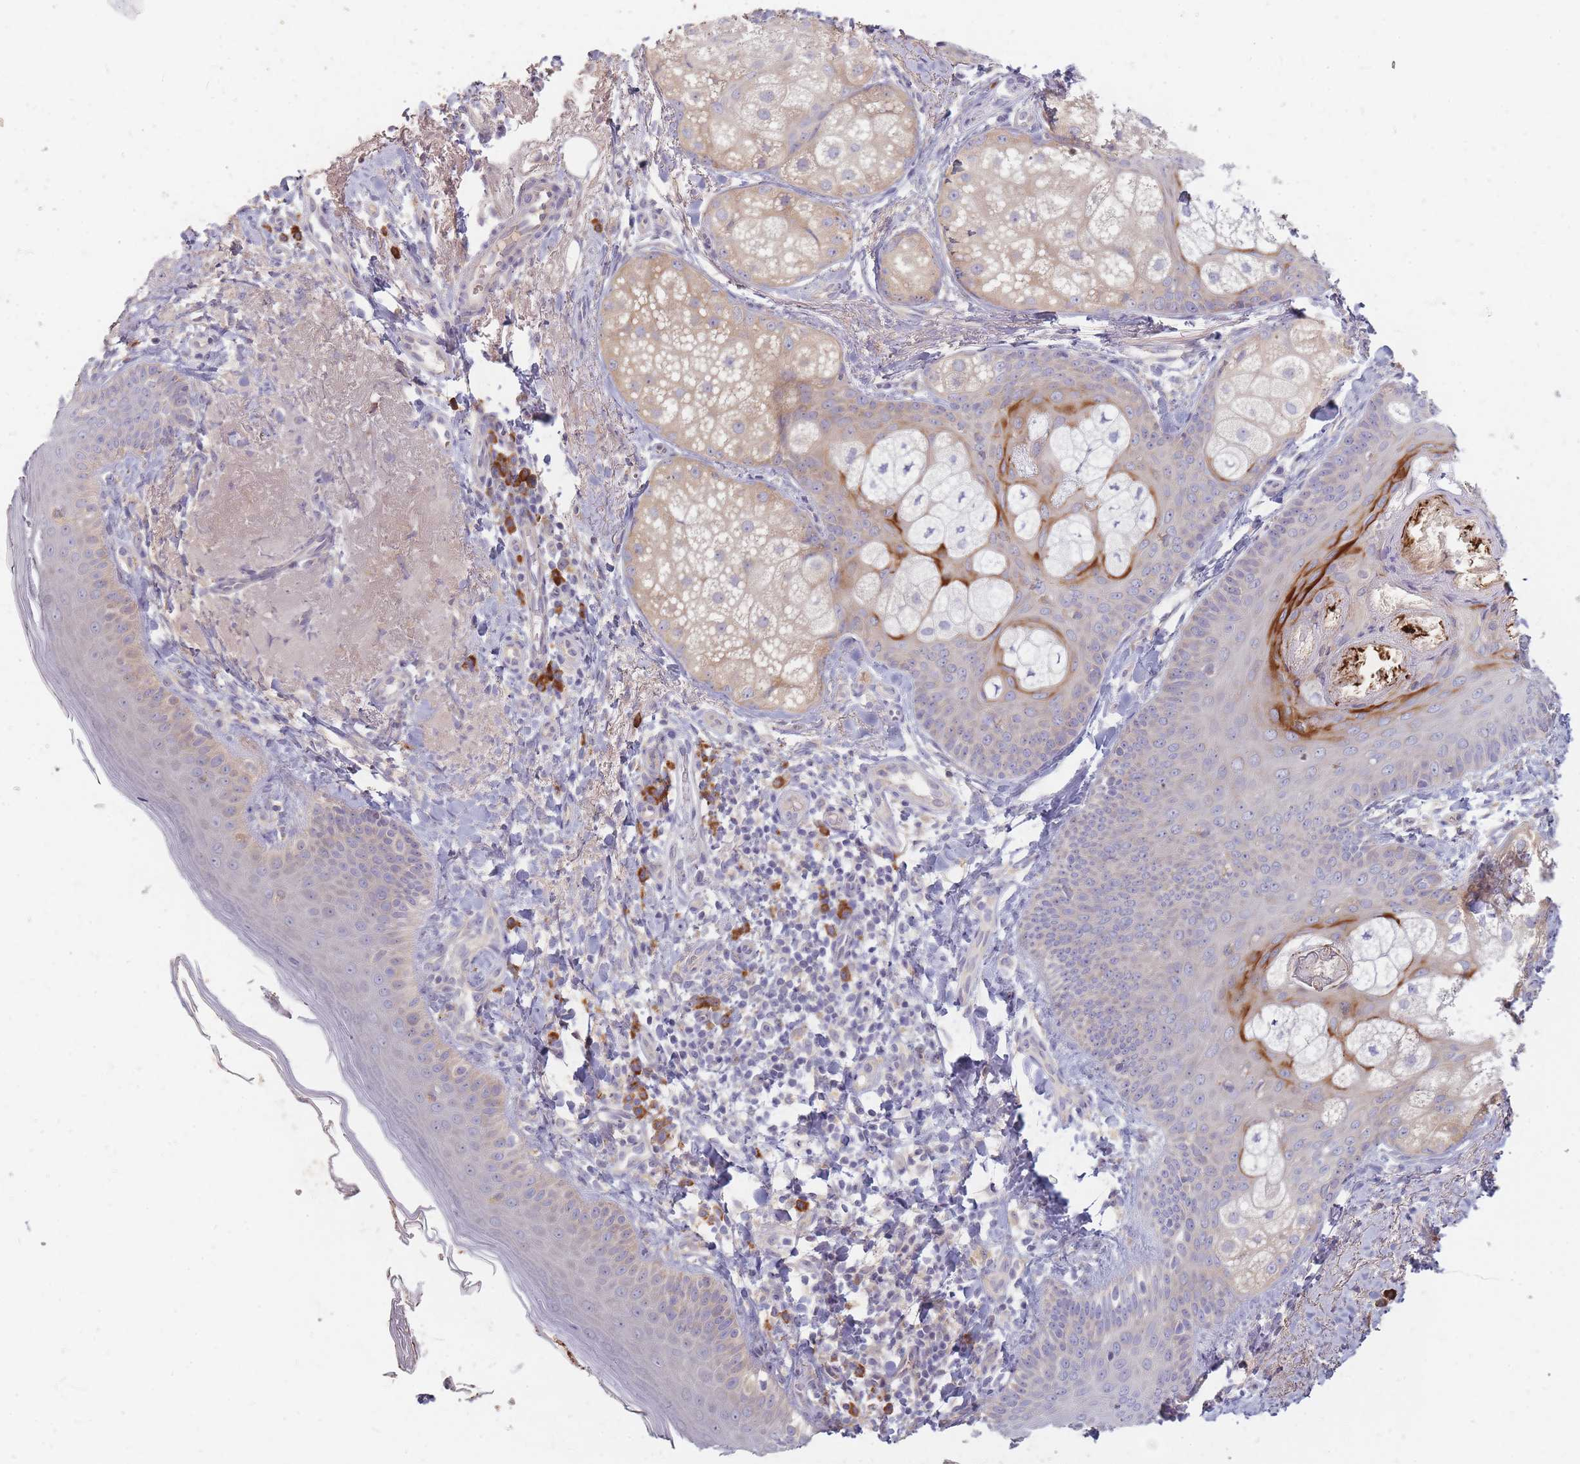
{"staining": {"intensity": "negative", "quantity": "none", "location": "none"}, "tissue": "skin", "cell_type": "Fibroblasts", "image_type": "normal", "snomed": [{"axis": "morphology", "description": "Normal tissue, NOS"}, {"axis": "topography", "description": "Skin"}], "caption": "A photomicrograph of skin stained for a protein shows no brown staining in fibroblasts.", "gene": "SMIM14", "patient": {"sex": "male", "age": 57}}